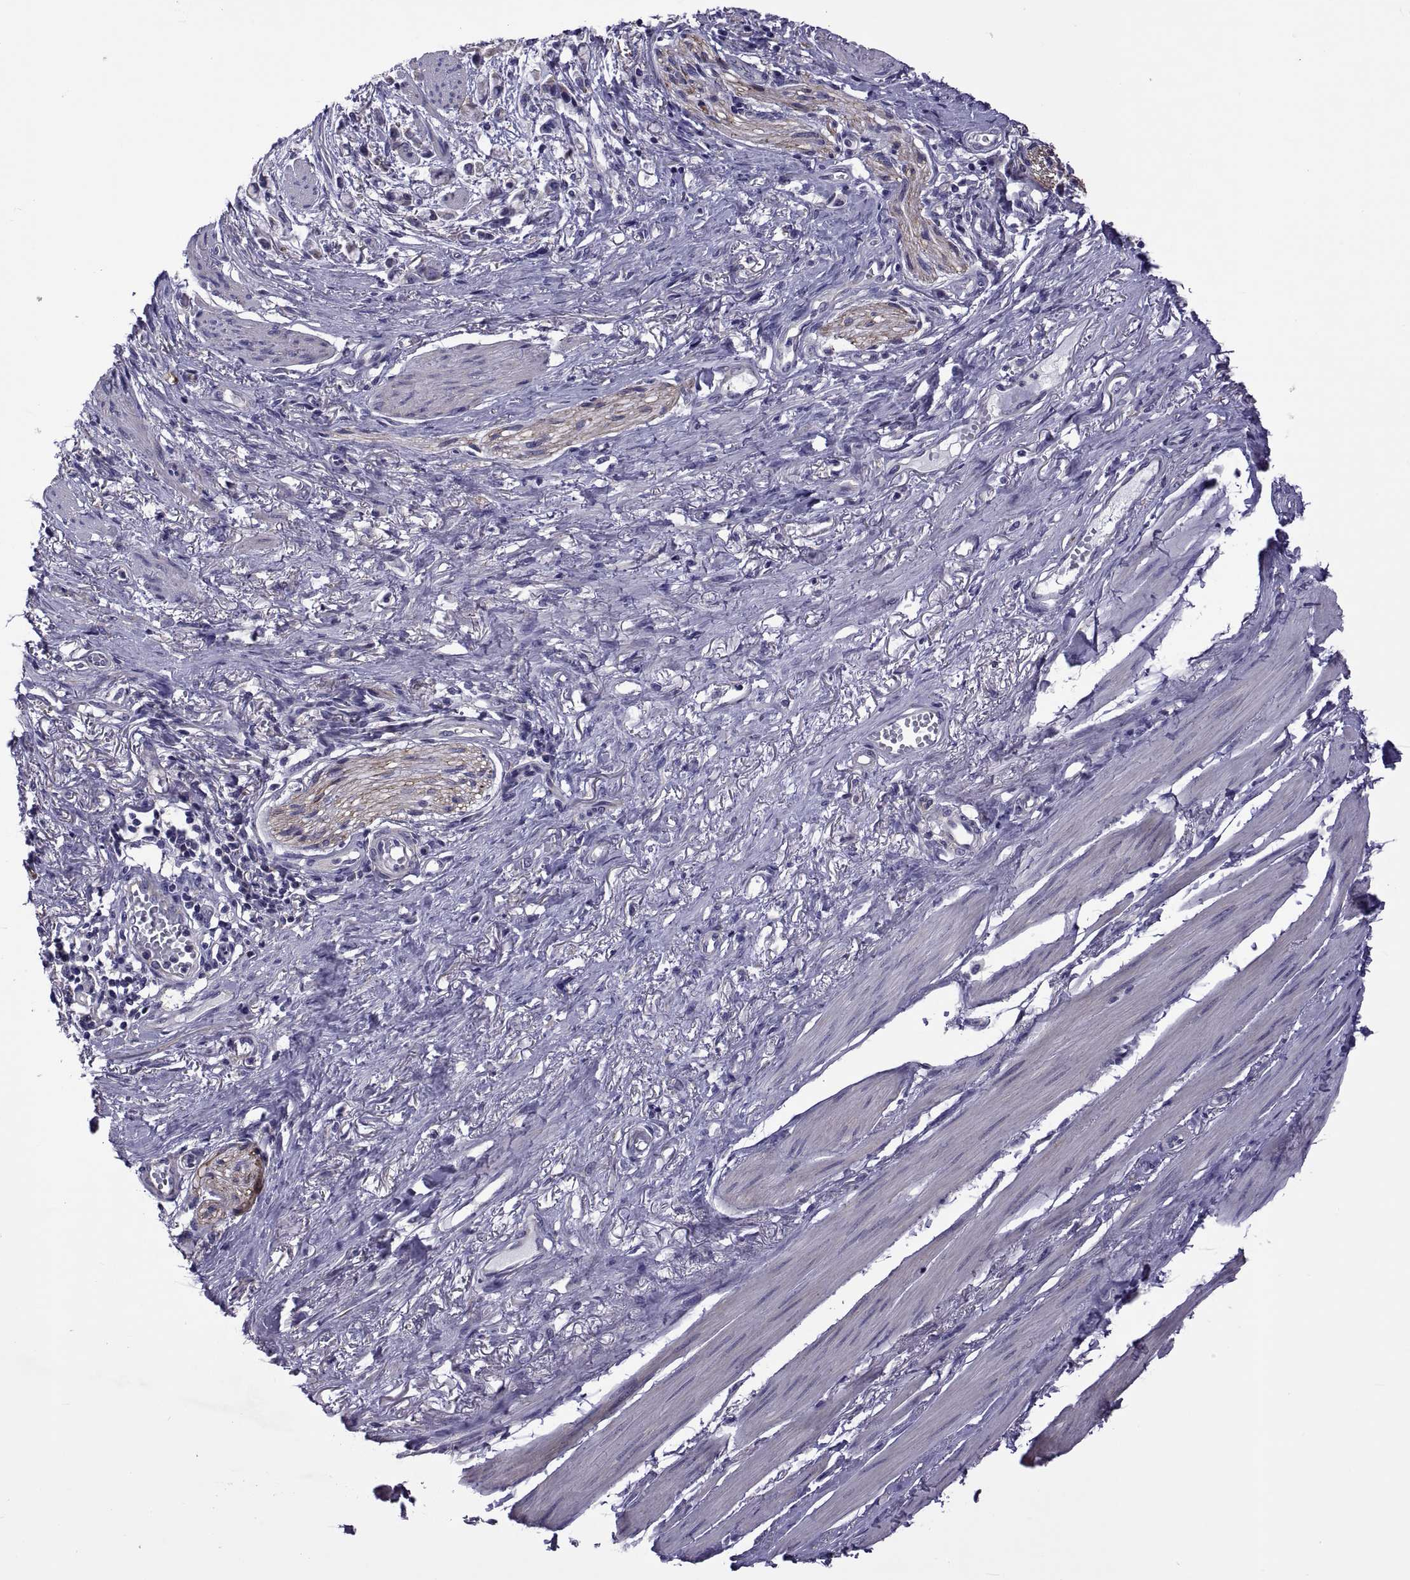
{"staining": {"intensity": "negative", "quantity": "none", "location": "none"}, "tissue": "stomach cancer", "cell_type": "Tumor cells", "image_type": "cancer", "snomed": [{"axis": "morphology", "description": "Adenocarcinoma, NOS"}, {"axis": "topography", "description": "Stomach"}], "caption": "High power microscopy image of an IHC image of stomach adenocarcinoma, revealing no significant positivity in tumor cells.", "gene": "TMC3", "patient": {"sex": "female", "age": 81}}